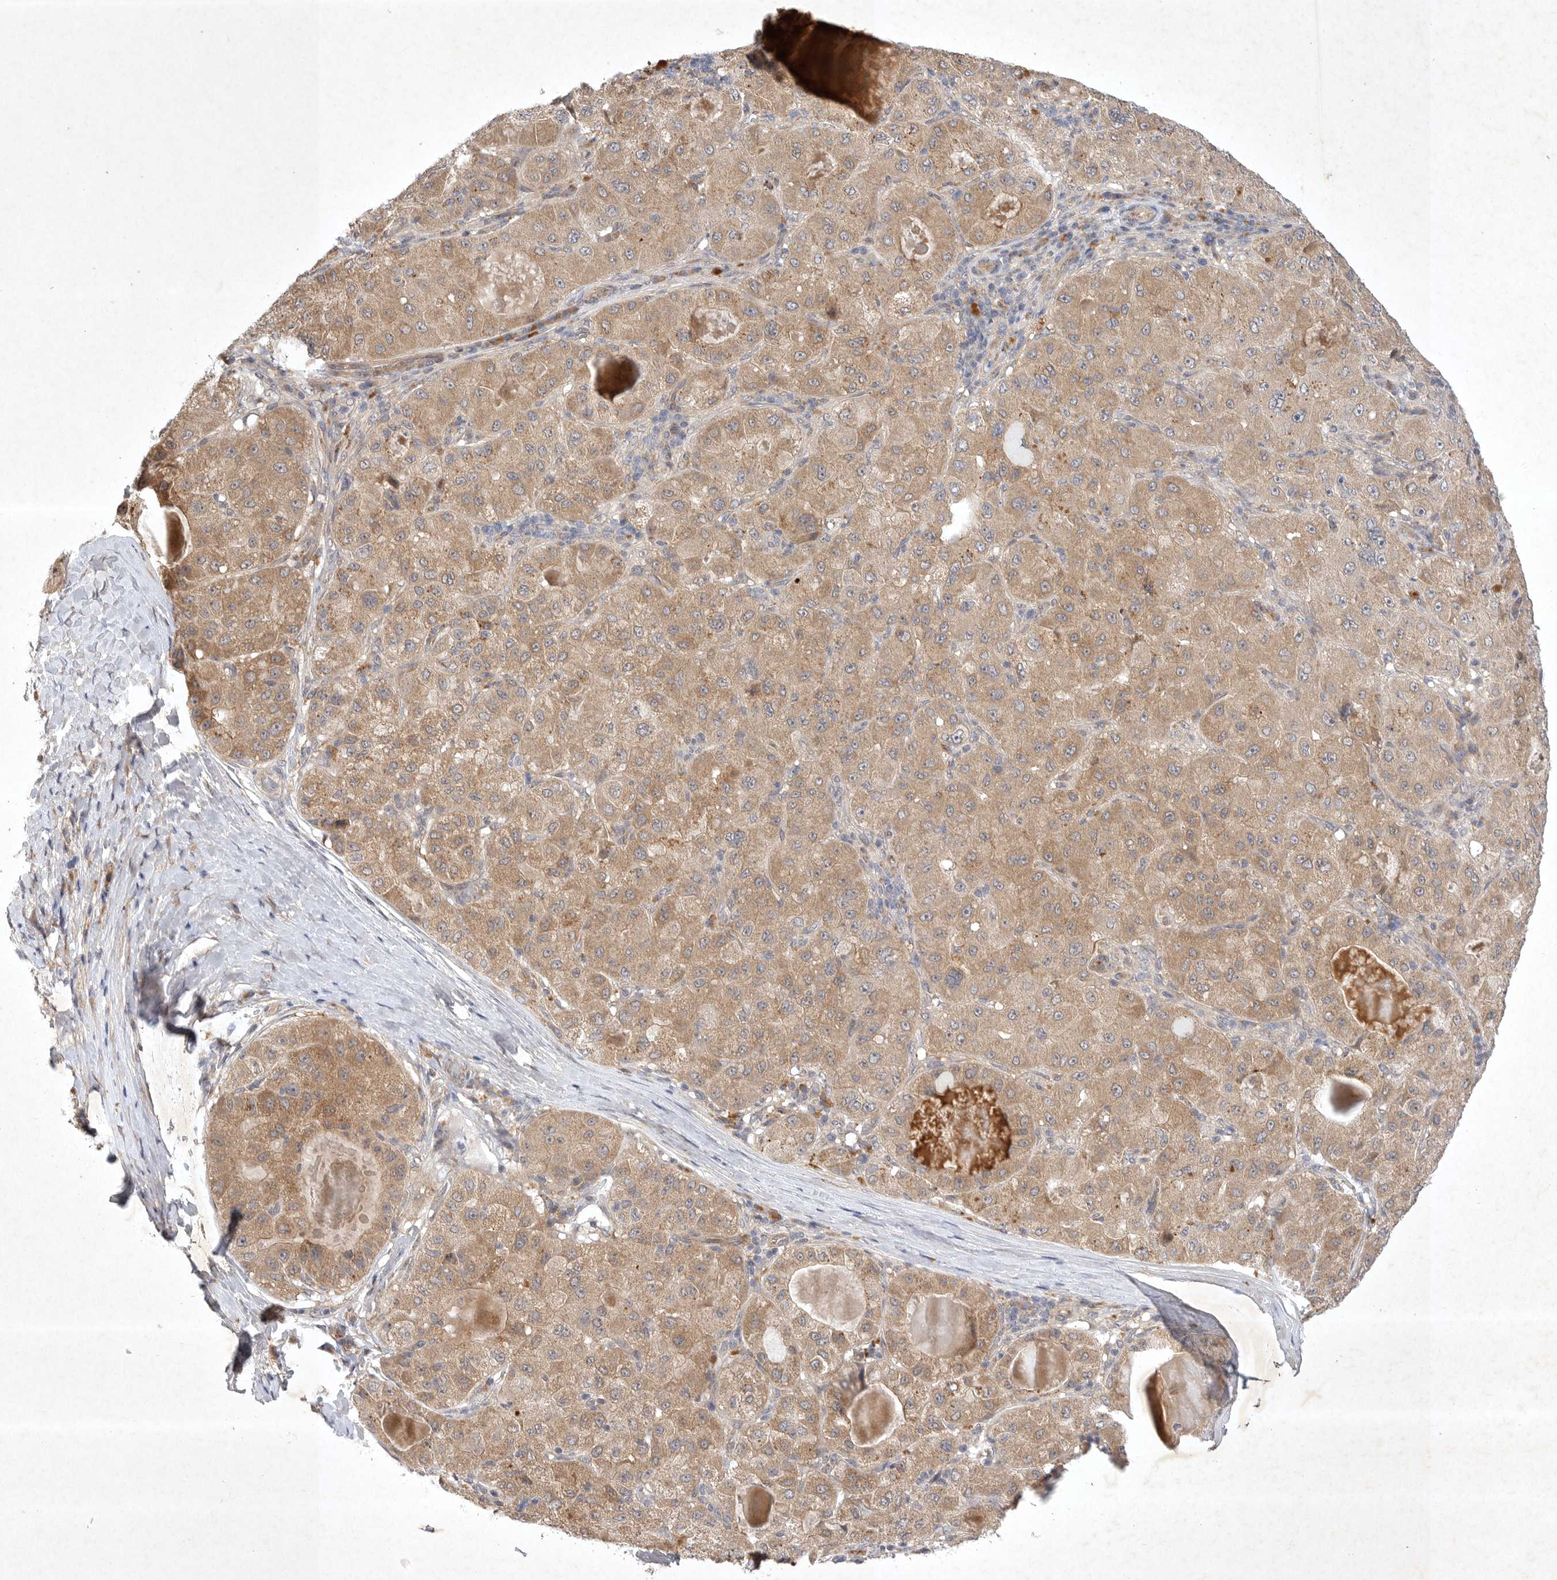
{"staining": {"intensity": "moderate", "quantity": ">75%", "location": "cytoplasmic/membranous"}, "tissue": "liver cancer", "cell_type": "Tumor cells", "image_type": "cancer", "snomed": [{"axis": "morphology", "description": "Carcinoma, Hepatocellular, NOS"}, {"axis": "topography", "description": "Liver"}], "caption": "Liver cancer (hepatocellular carcinoma) stained with immunohistochemistry displays moderate cytoplasmic/membranous positivity in about >75% of tumor cells.", "gene": "PTPDC1", "patient": {"sex": "male", "age": 80}}